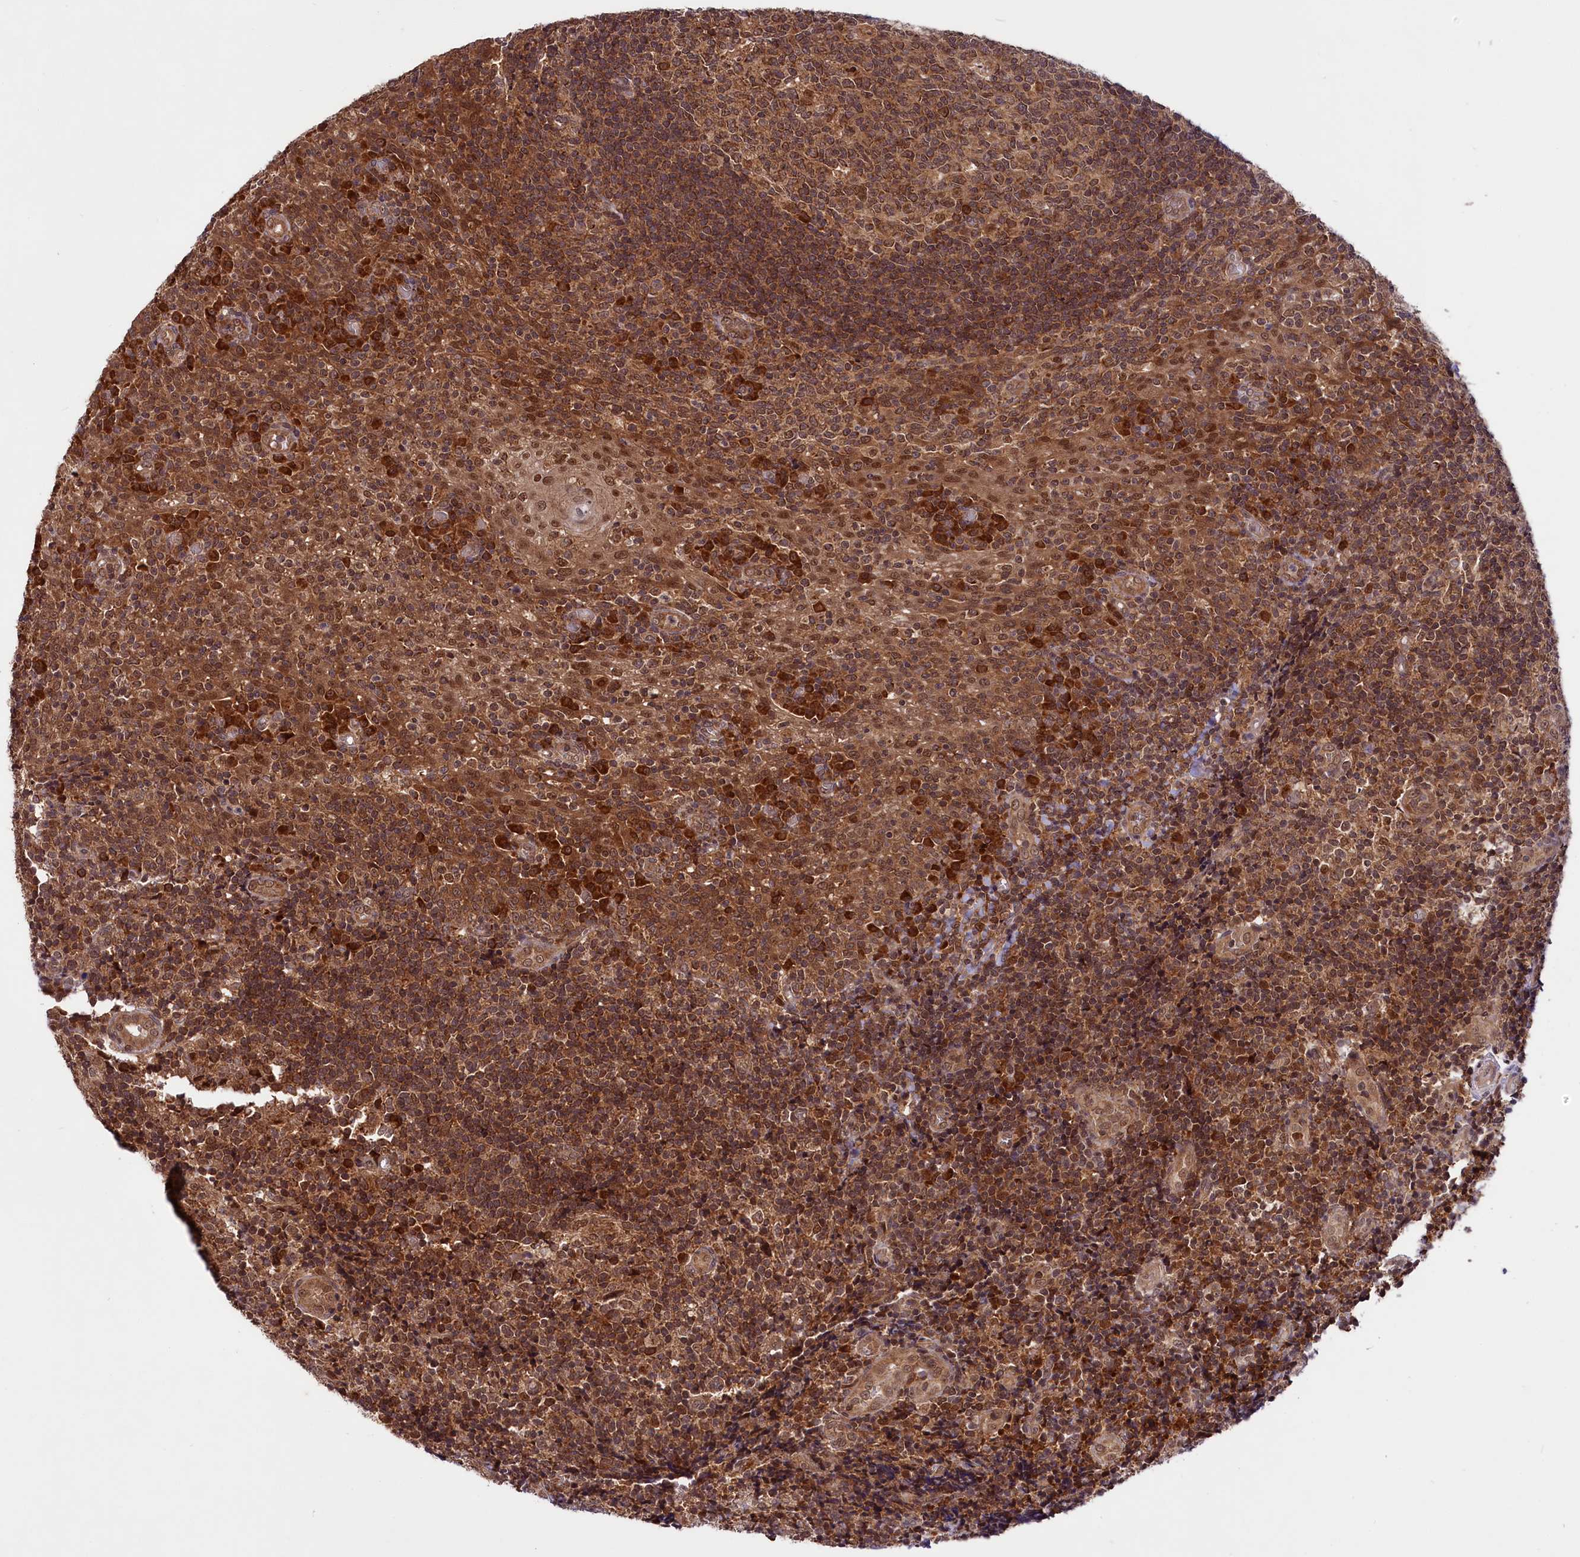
{"staining": {"intensity": "moderate", "quantity": ">75%", "location": "cytoplasmic/membranous,nuclear"}, "tissue": "tonsil", "cell_type": "Germinal center cells", "image_type": "normal", "snomed": [{"axis": "morphology", "description": "Normal tissue, NOS"}, {"axis": "topography", "description": "Tonsil"}], "caption": "Immunohistochemistry (IHC) of unremarkable human tonsil shows medium levels of moderate cytoplasmic/membranous,nuclear expression in about >75% of germinal center cells.", "gene": "UBE3A", "patient": {"sex": "female", "age": 19}}